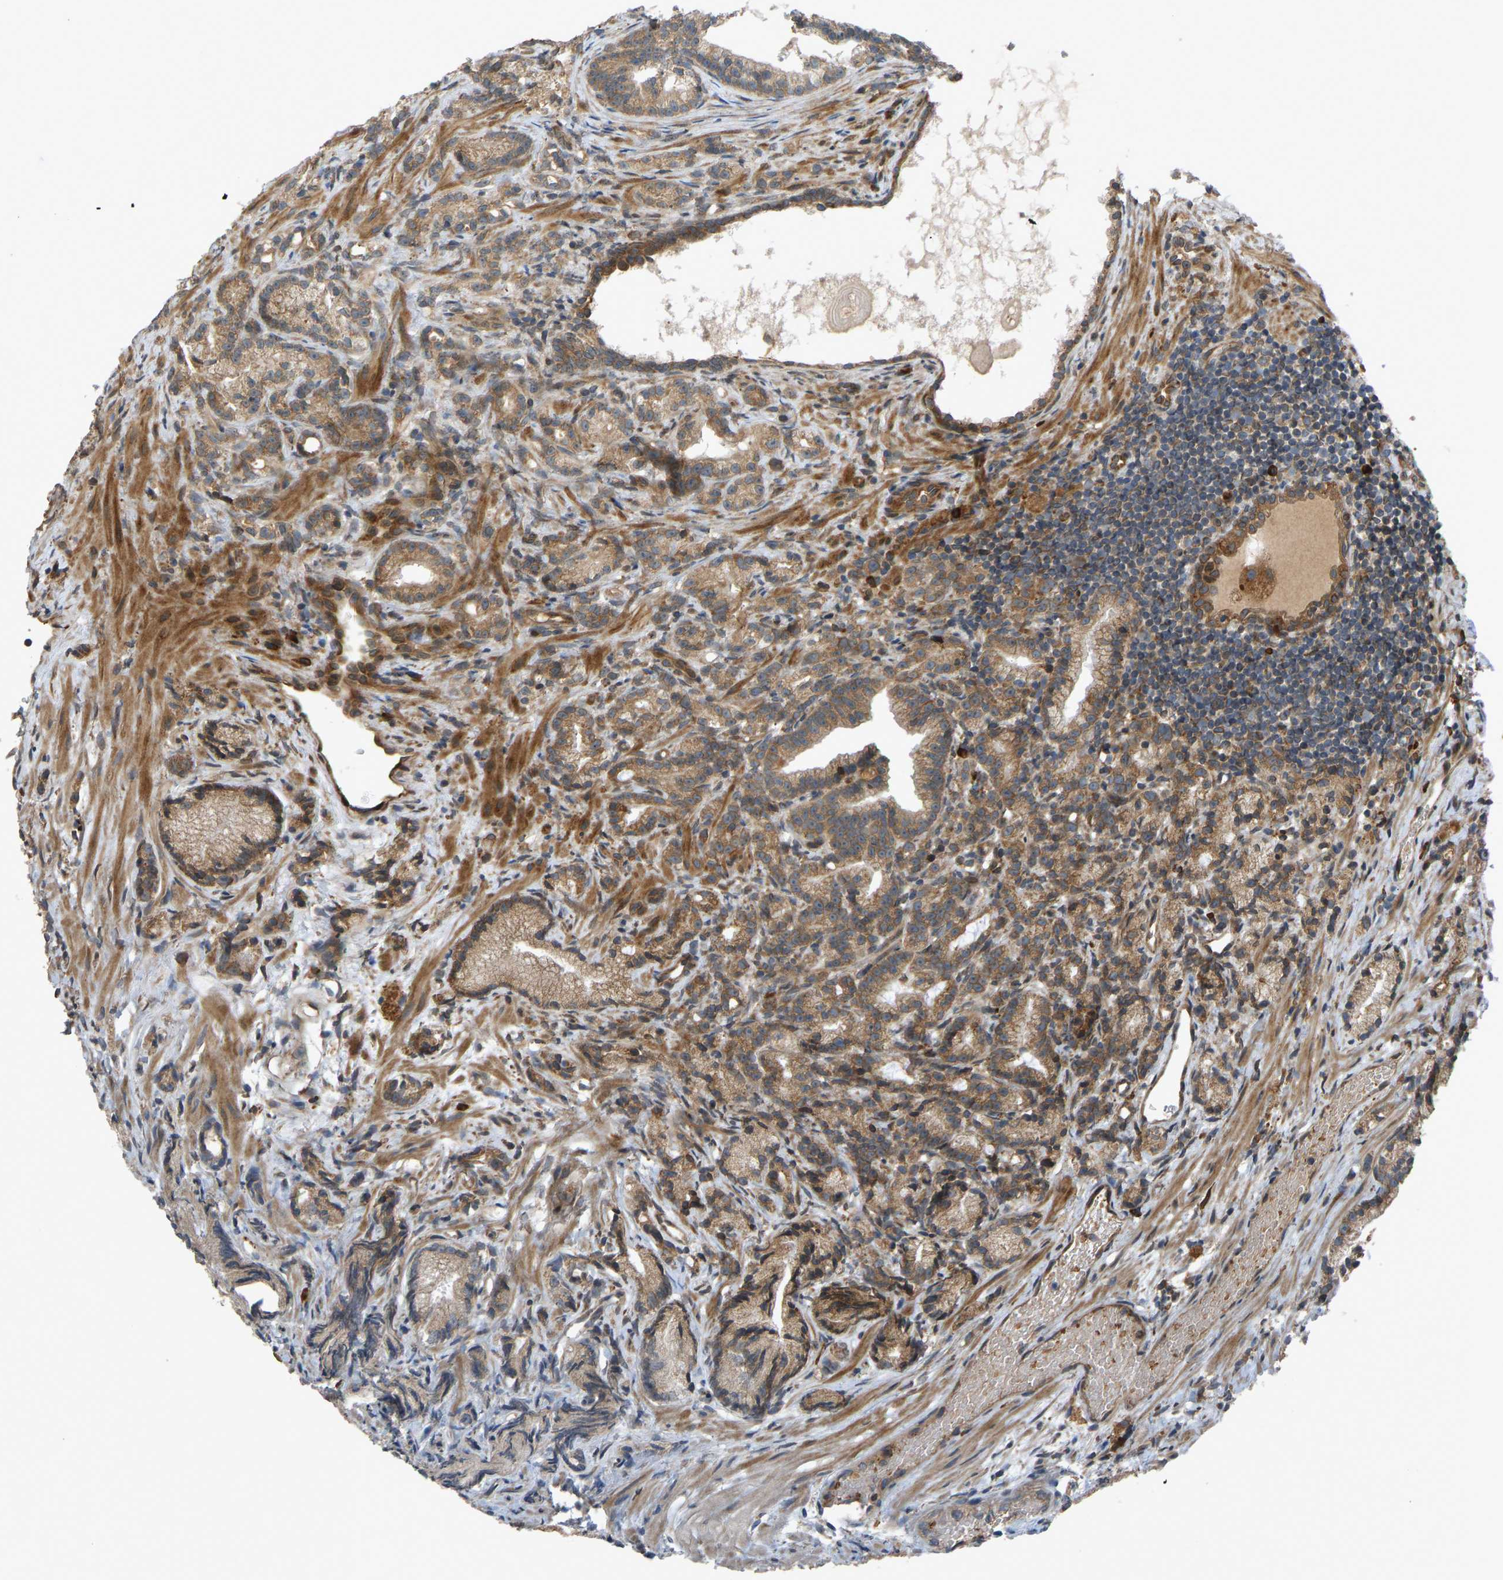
{"staining": {"intensity": "moderate", "quantity": ">75%", "location": "cytoplasmic/membranous"}, "tissue": "prostate cancer", "cell_type": "Tumor cells", "image_type": "cancer", "snomed": [{"axis": "morphology", "description": "Adenocarcinoma, Low grade"}, {"axis": "topography", "description": "Prostate"}], "caption": "Protein expression analysis of human prostate low-grade adenocarcinoma reveals moderate cytoplasmic/membranous positivity in approximately >75% of tumor cells.", "gene": "RPN2", "patient": {"sex": "male", "age": 89}}